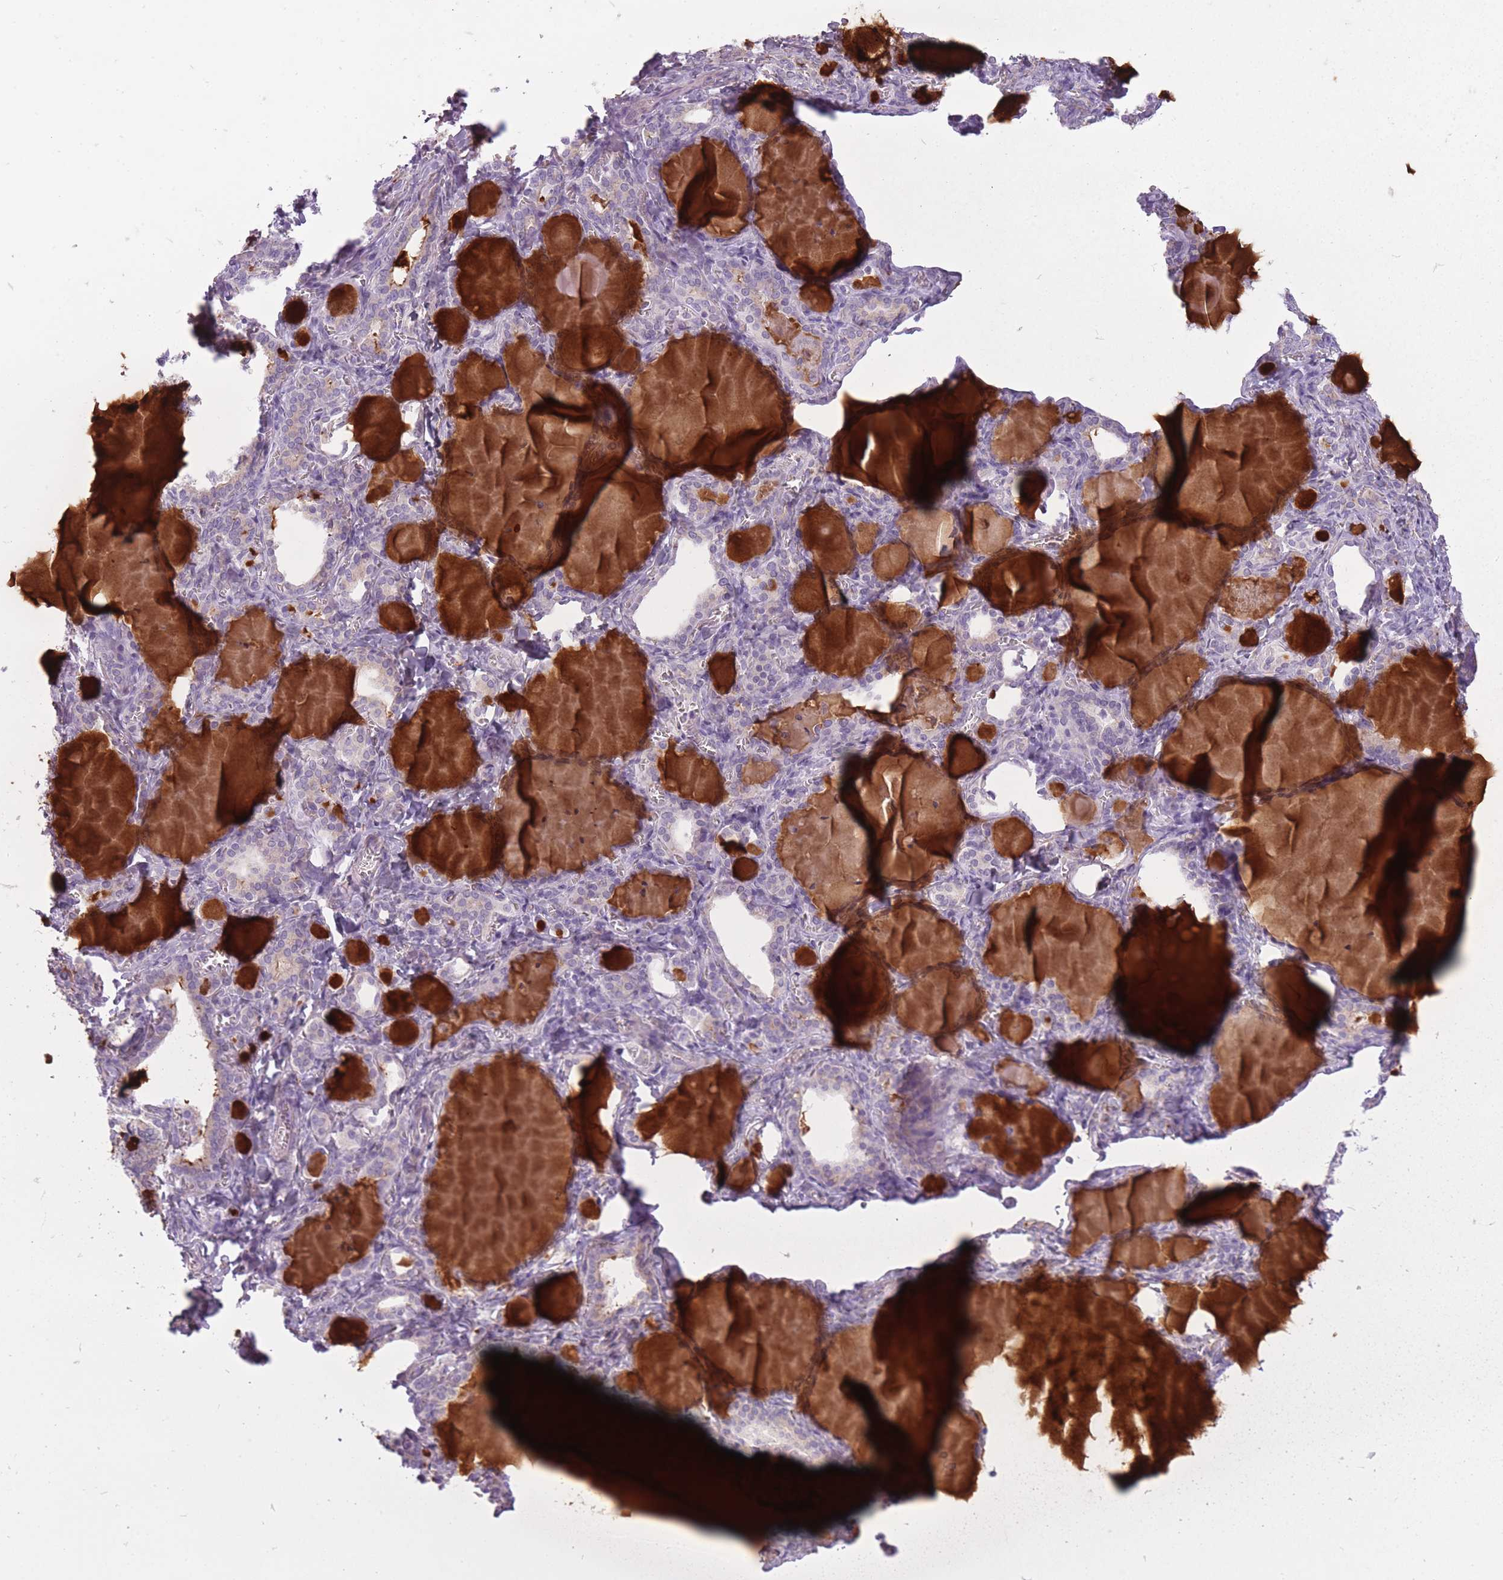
{"staining": {"intensity": "negative", "quantity": "none", "location": "none"}, "tissue": "thyroid gland", "cell_type": "Glandular cells", "image_type": "normal", "snomed": [{"axis": "morphology", "description": "Normal tissue, NOS"}, {"axis": "topography", "description": "Thyroid gland"}], "caption": "The histopathology image demonstrates no significant positivity in glandular cells of thyroid gland.", "gene": "RFX4", "patient": {"sex": "female", "age": 42}}